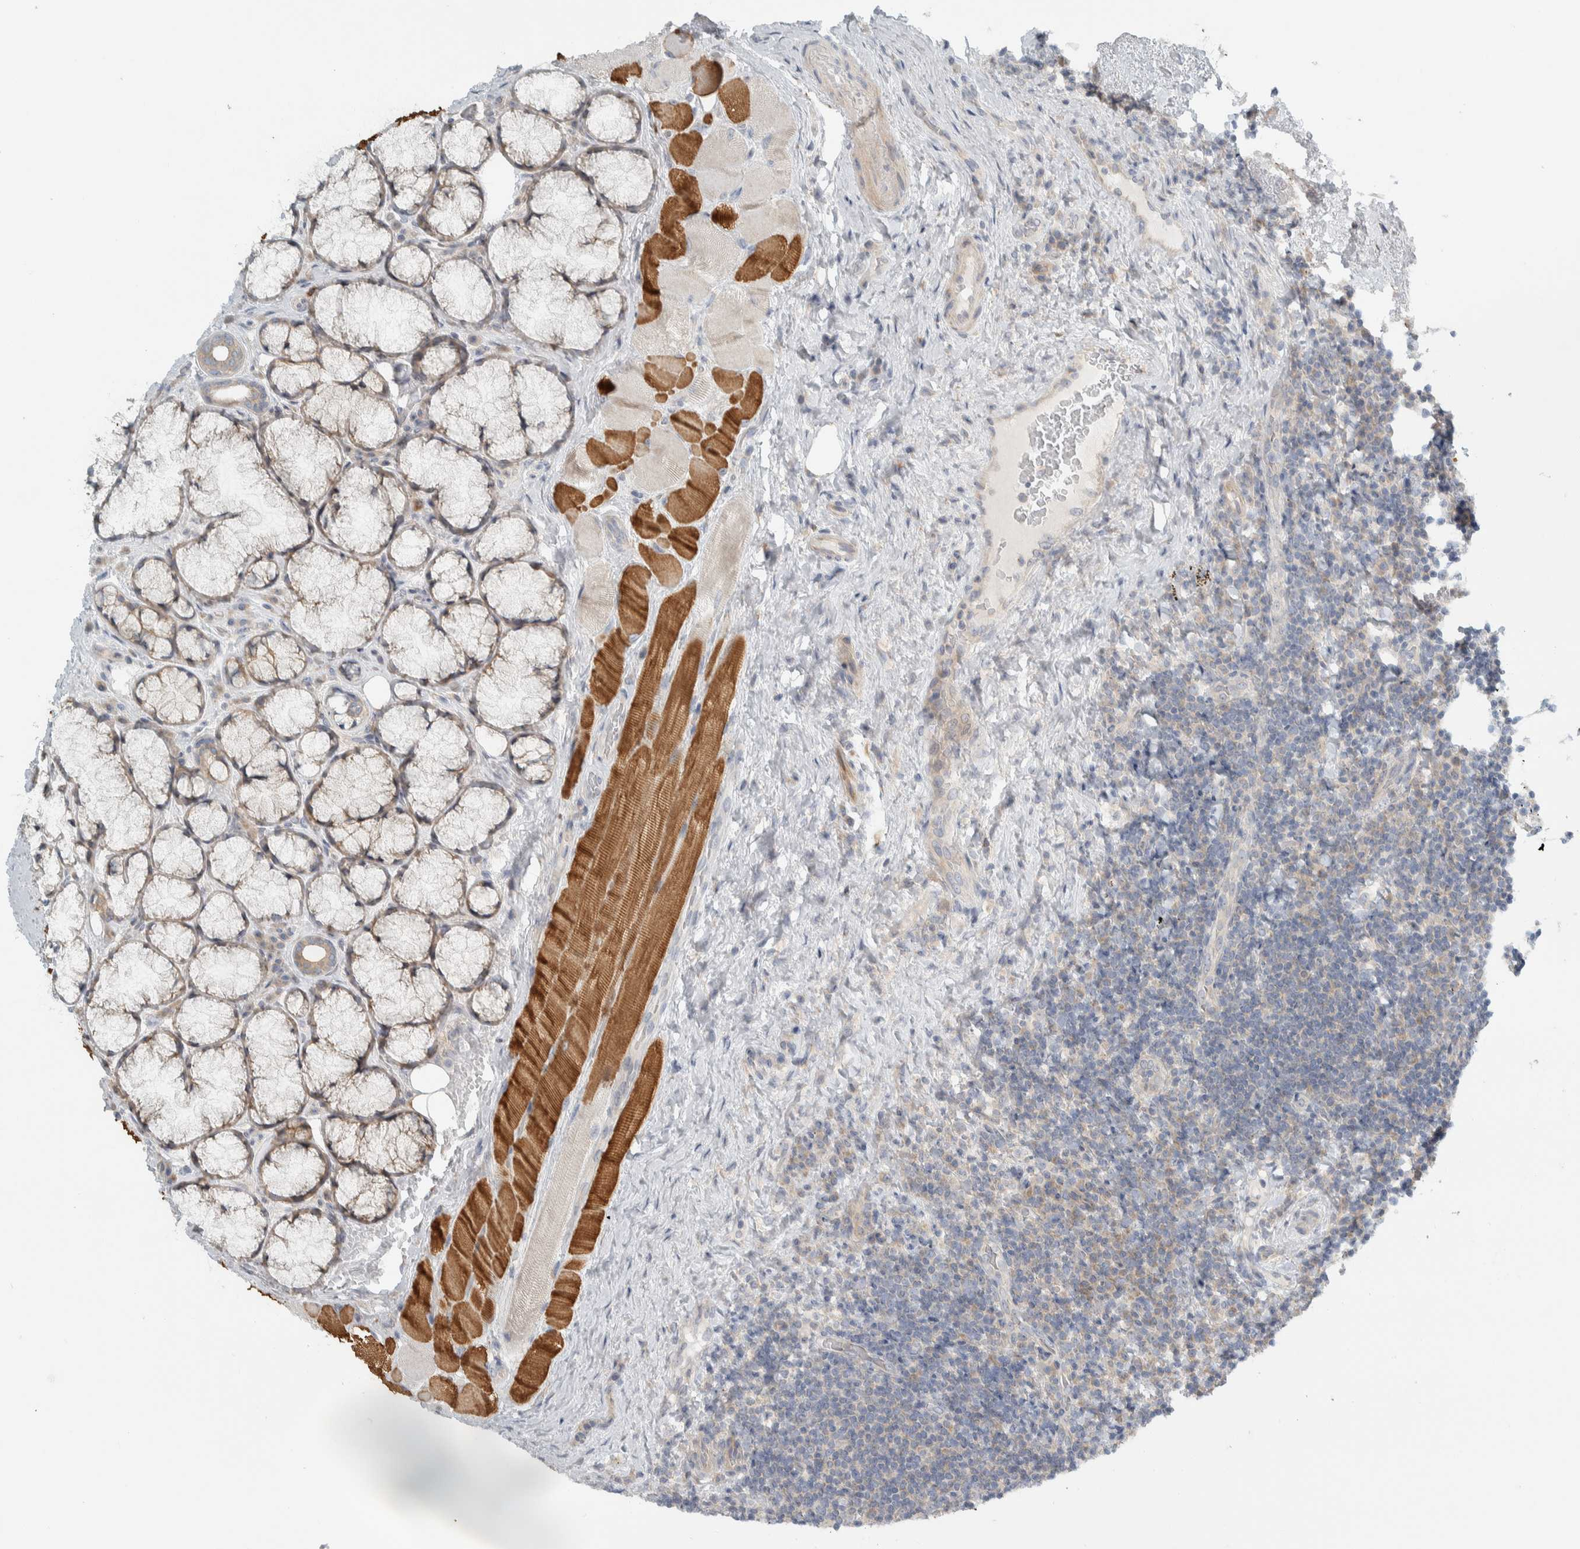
{"staining": {"intensity": "negative", "quantity": "none", "location": "none"}, "tissue": "lymphoma", "cell_type": "Tumor cells", "image_type": "cancer", "snomed": [{"axis": "morphology", "description": "Malignant lymphoma, non-Hodgkin's type, High grade"}, {"axis": "topography", "description": "Tonsil"}], "caption": "Image shows no significant protein staining in tumor cells of malignant lymphoma, non-Hodgkin's type (high-grade).", "gene": "HGS", "patient": {"sex": "female", "age": 36}}